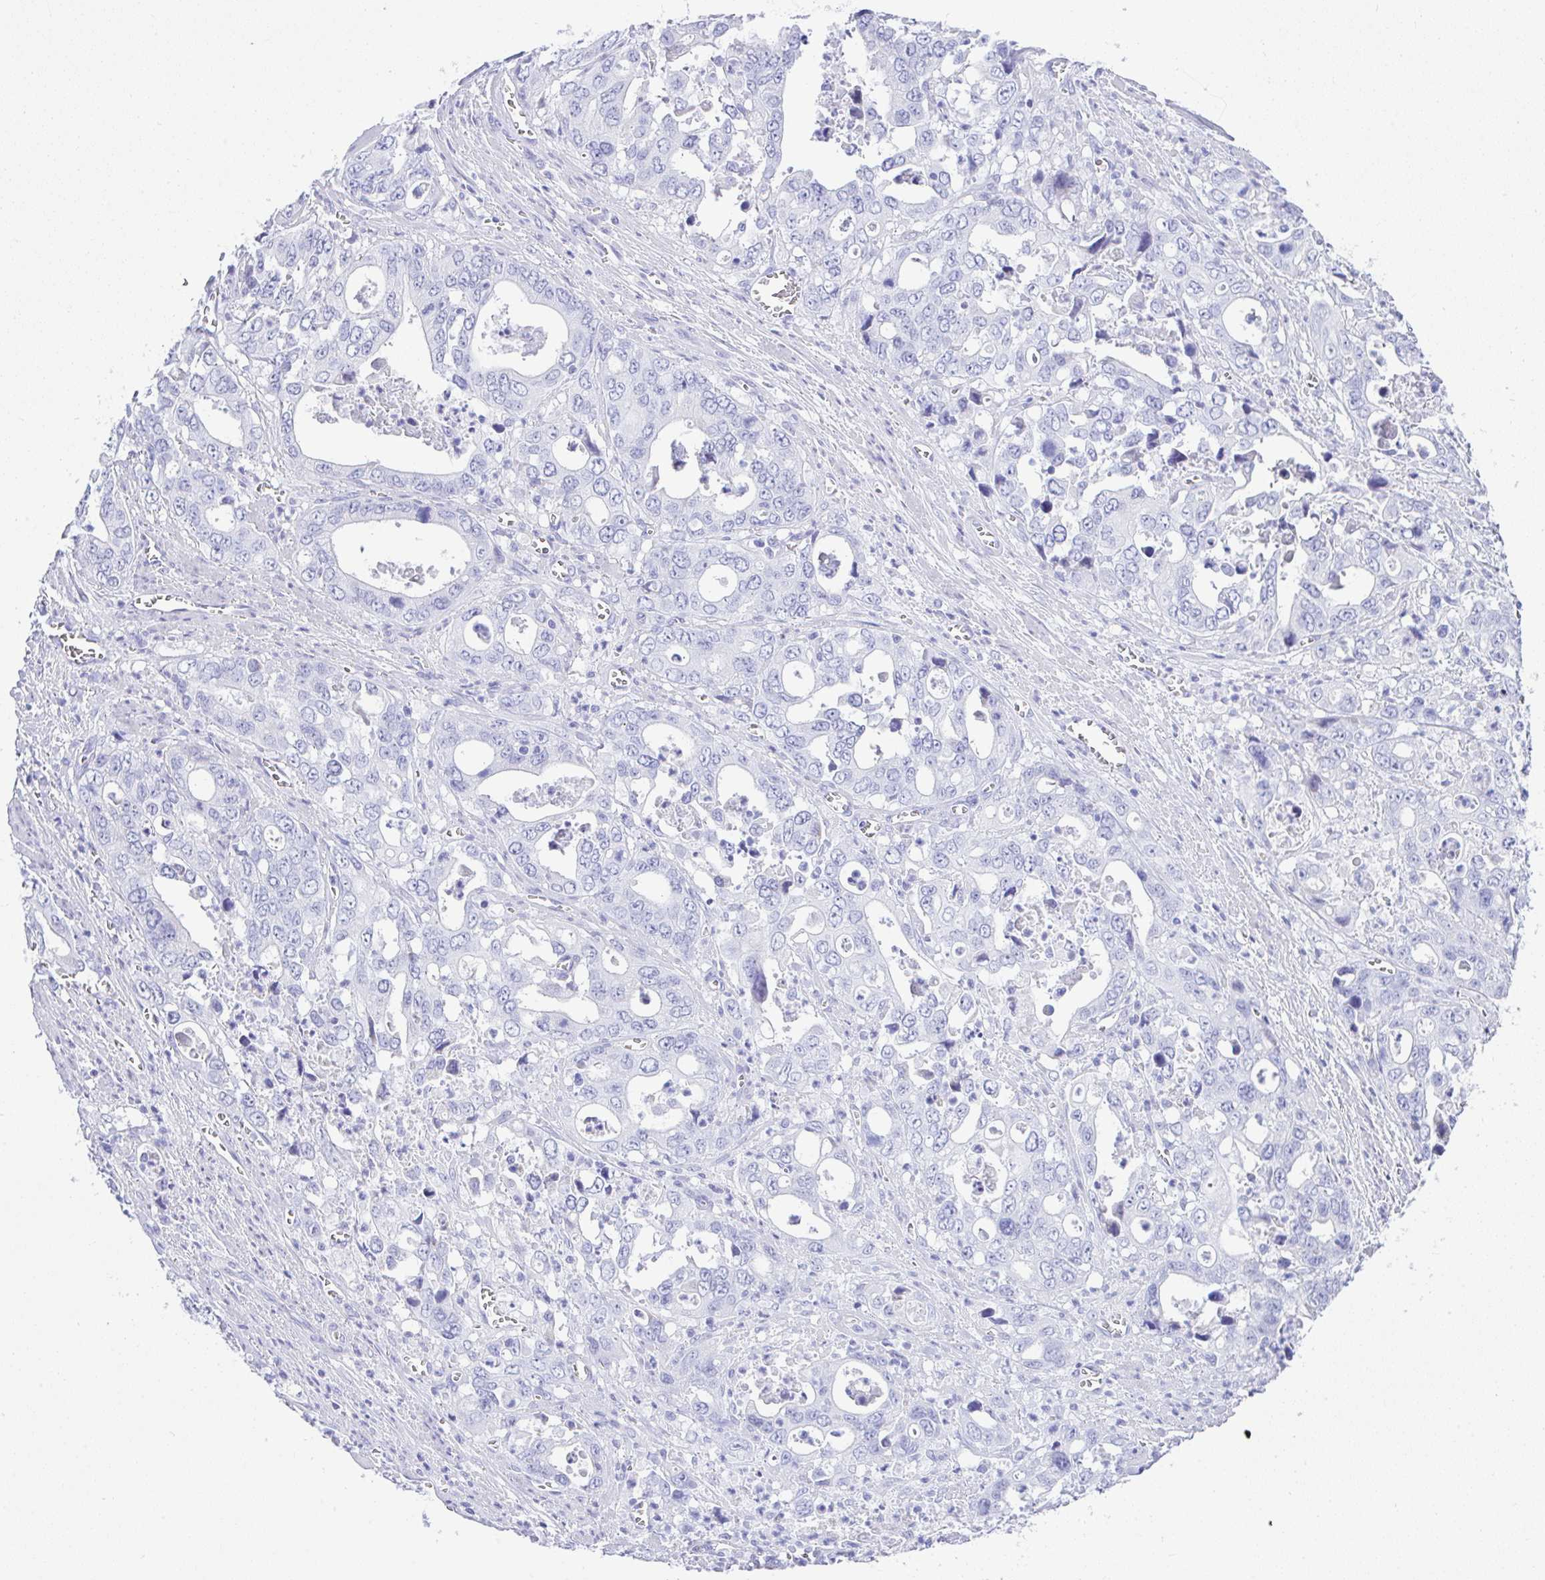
{"staining": {"intensity": "negative", "quantity": "none", "location": "none"}, "tissue": "stomach cancer", "cell_type": "Tumor cells", "image_type": "cancer", "snomed": [{"axis": "morphology", "description": "Adenocarcinoma, NOS"}, {"axis": "topography", "description": "Stomach, upper"}], "caption": "An IHC image of adenocarcinoma (stomach) is shown. There is no staining in tumor cells of adenocarcinoma (stomach).", "gene": "SEL1L2", "patient": {"sex": "male", "age": 74}}